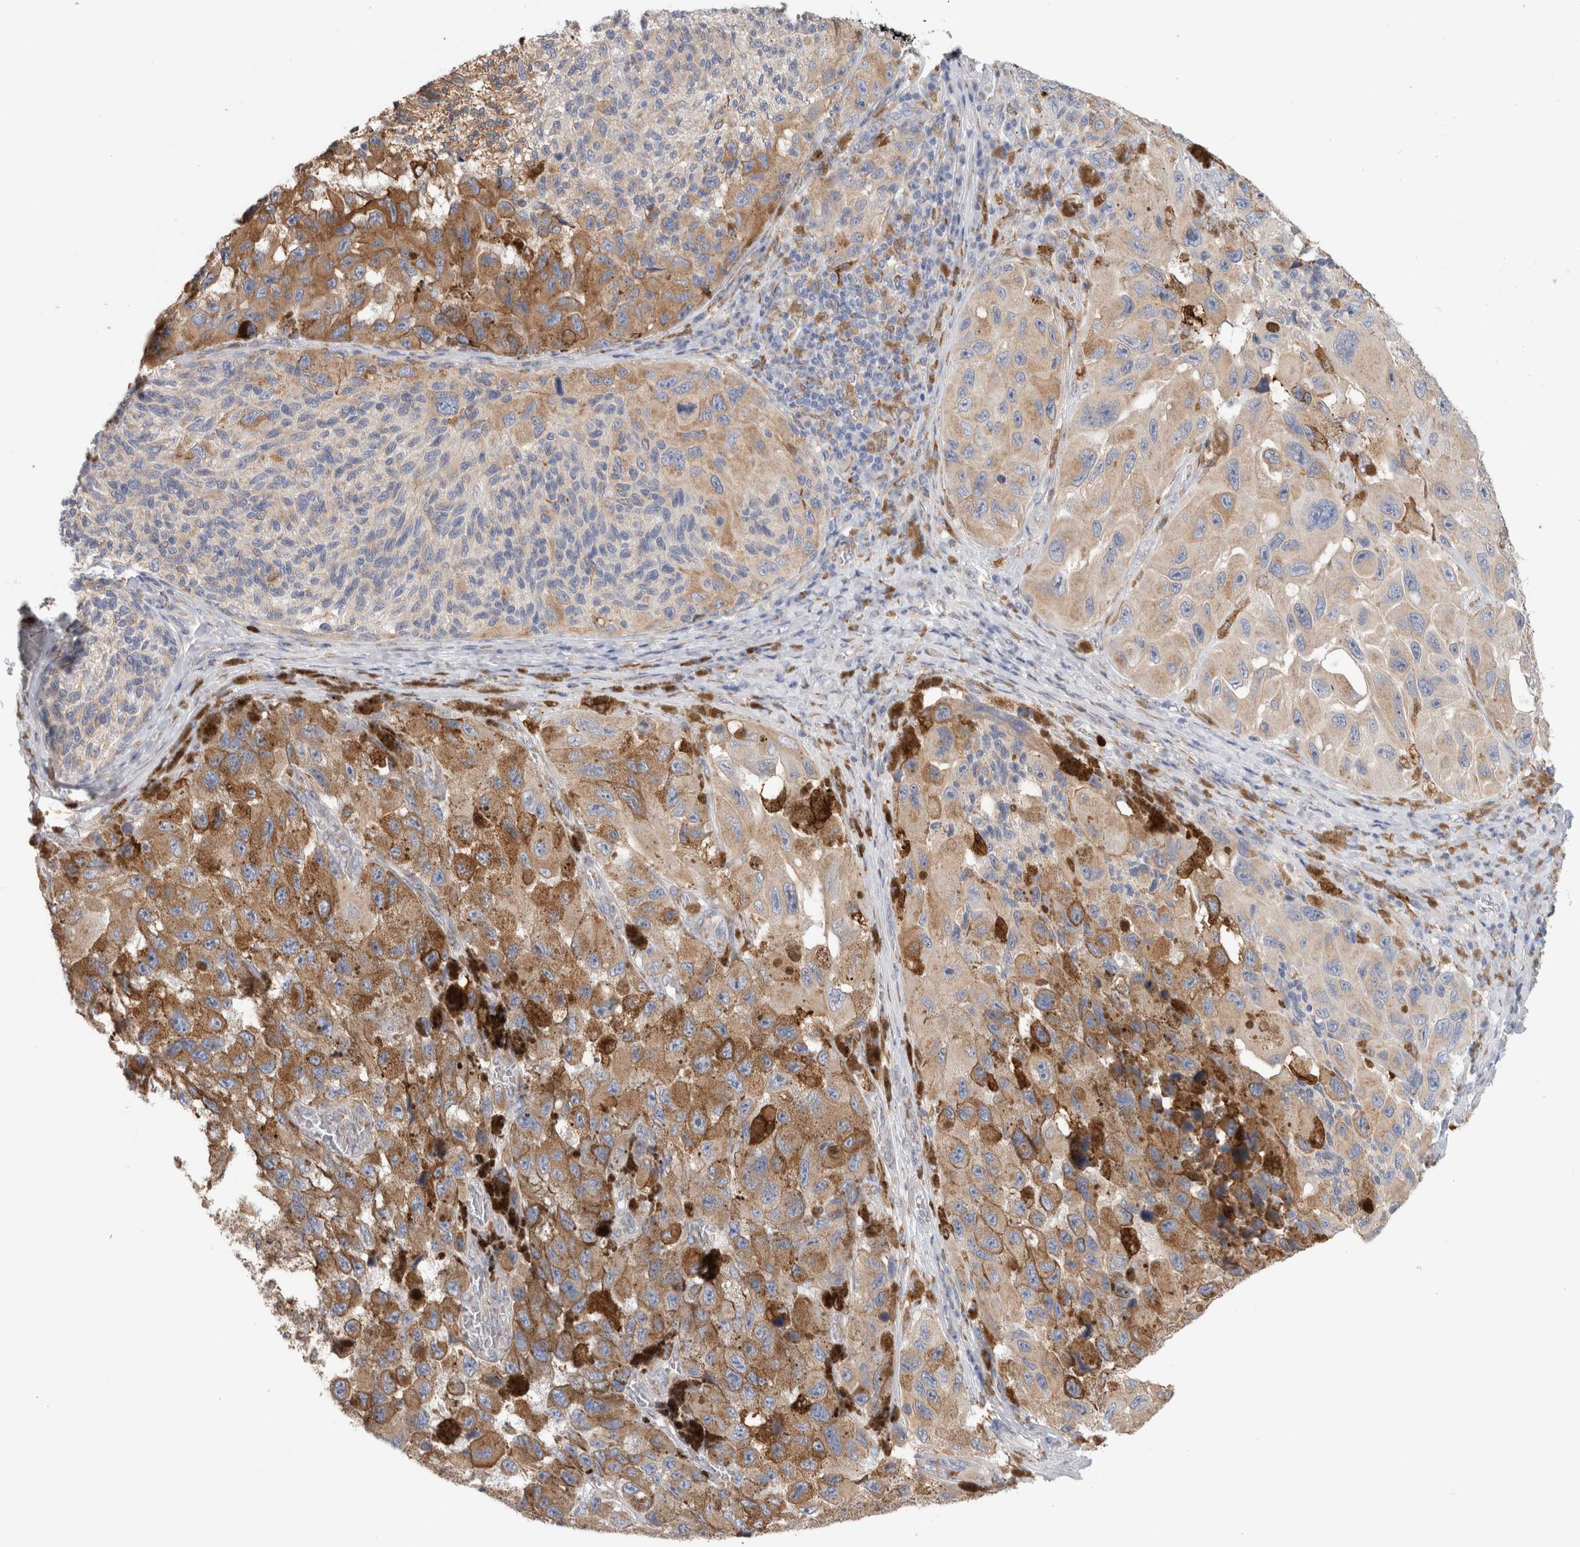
{"staining": {"intensity": "moderate", "quantity": ">75%", "location": "cytoplasmic/membranous"}, "tissue": "melanoma", "cell_type": "Tumor cells", "image_type": "cancer", "snomed": [{"axis": "morphology", "description": "Malignant melanoma, NOS"}, {"axis": "topography", "description": "Skin"}], "caption": "A medium amount of moderate cytoplasmic/membranous positivity is identified in about >75% of tumor cells in malignant melanoma tissue. The protein of interest is stained brown, and the nuclei are stained in blue (DAB (3,3'-diaminobenzidine) IHC with brightfield microscopy, high magnification).", "gene": "P4HA1", "patient": {"sex": "female", "age": 73}}